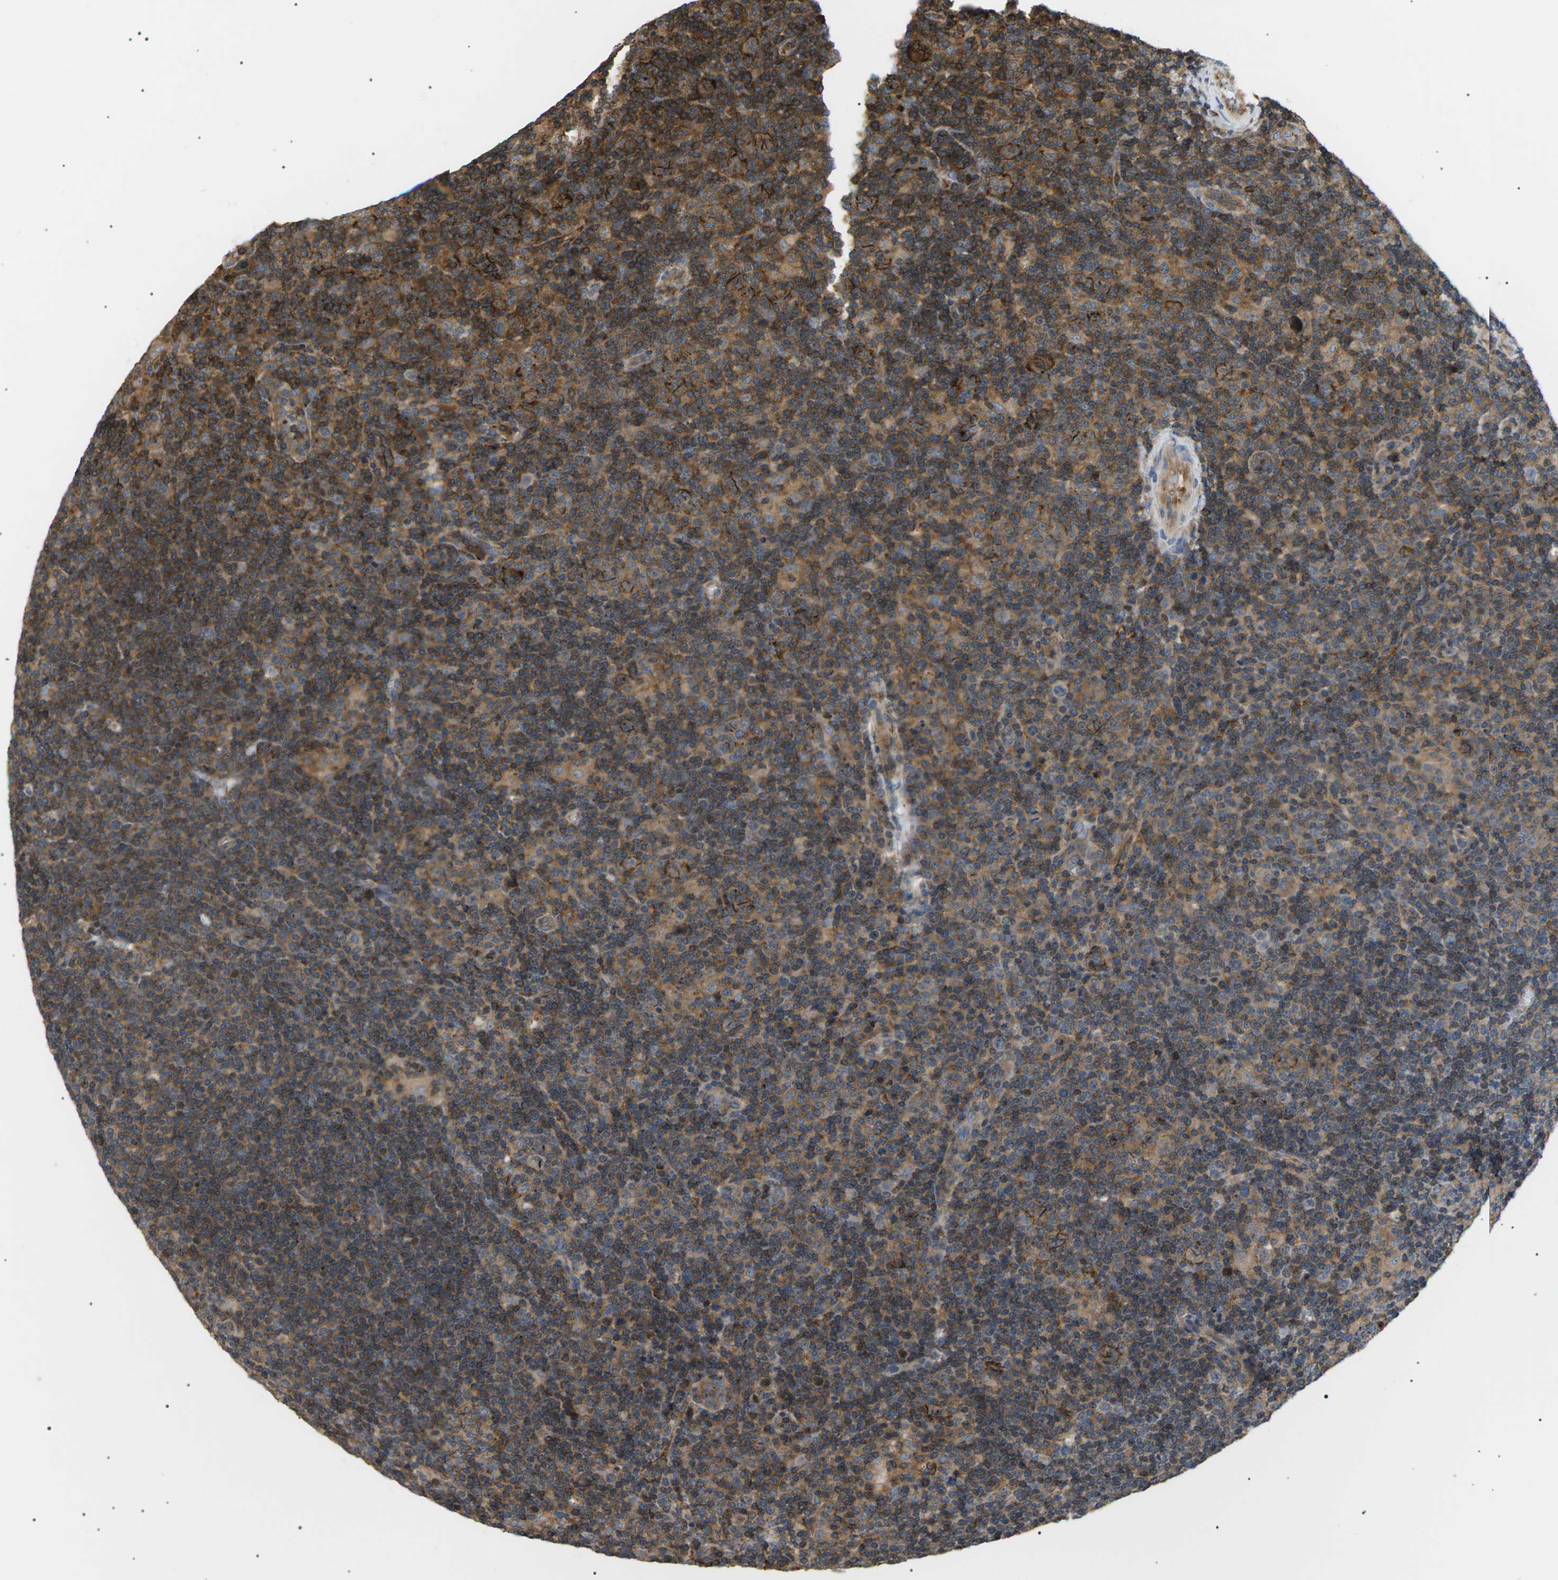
{"staining": {"intensity": "moderate", "quantity": ">75%", "location": "cytoplasmic/membranous"}, "tissue": "lymphoma", "cell_type": "Tumor cells", "image_type": "cancer", "snomed": [{"axis": "morphology", "description": "Hodgkin's disease, NOS"}, {"axis": "topography", "description": "Lymph node"}], "caption": "Brown immunohistochemical staining in human Hodgkin's disease reveals moderate cytoplasmic/membranous expression in about >75% of tumor cells. (IHC, brightfield microscopy, high magnification).", "gene": "TMTC4", "patient": {"sex": "female", "age": 57}}